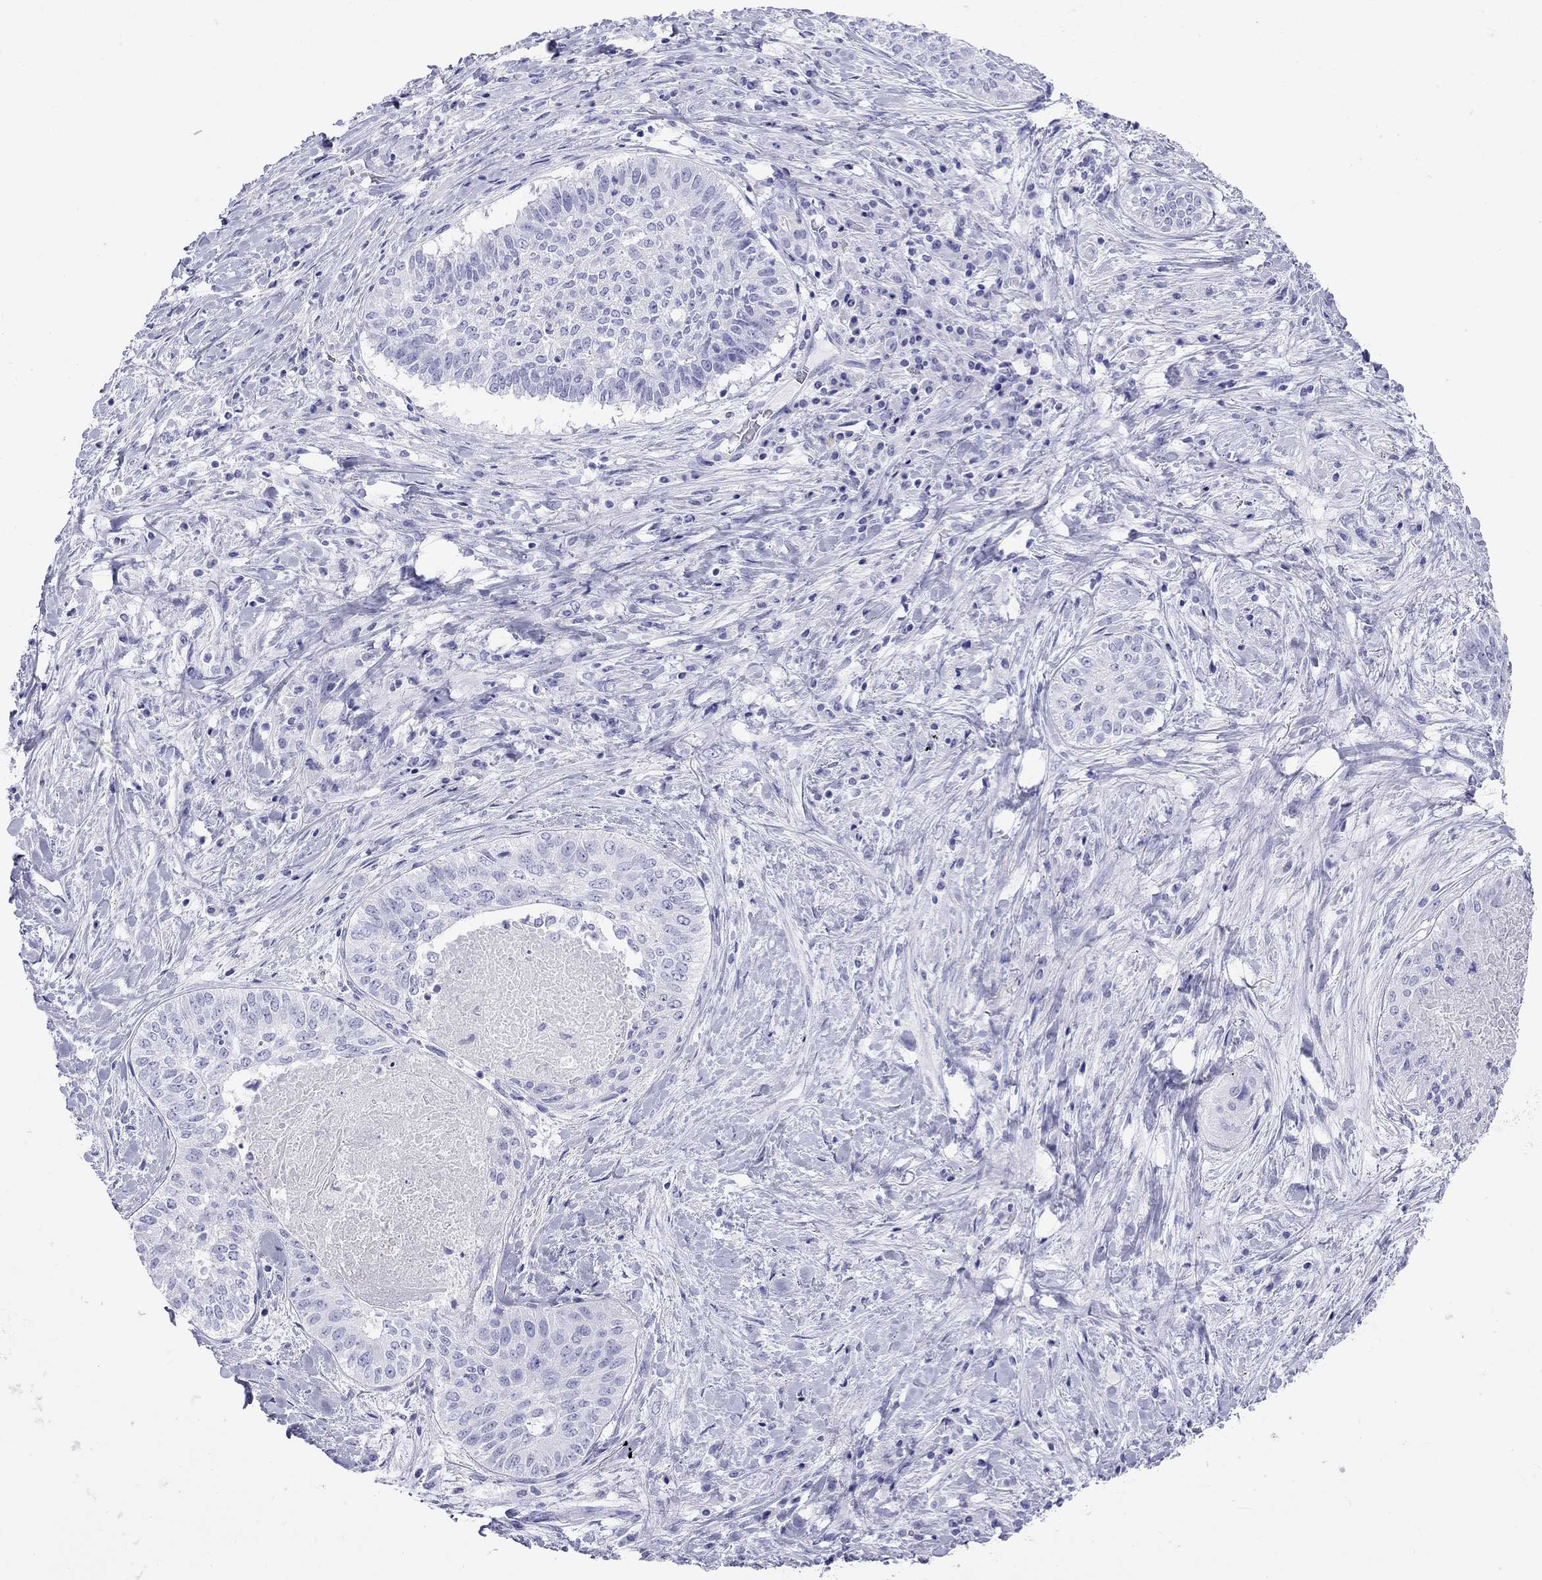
{"staining": {"intensity": "negative", "quantity": "none", "location": "none"}, "tissue": "lung cancer", "cell_type": "Tumor cells", "image_type": "cancer", "snomed": [{"axis": "morphology", "description": "Squamous cell carcinoma, NOS"}, {"axis": "topography", "description": "Lung"}], "caption": "A photomicrograph of lung cancer (squamous cell carcinoma) stained for a protein displays no brown staining in tumor cells.", "gene": "HLA-DQB2", "patient": {"sex": "male", "age": 64}}